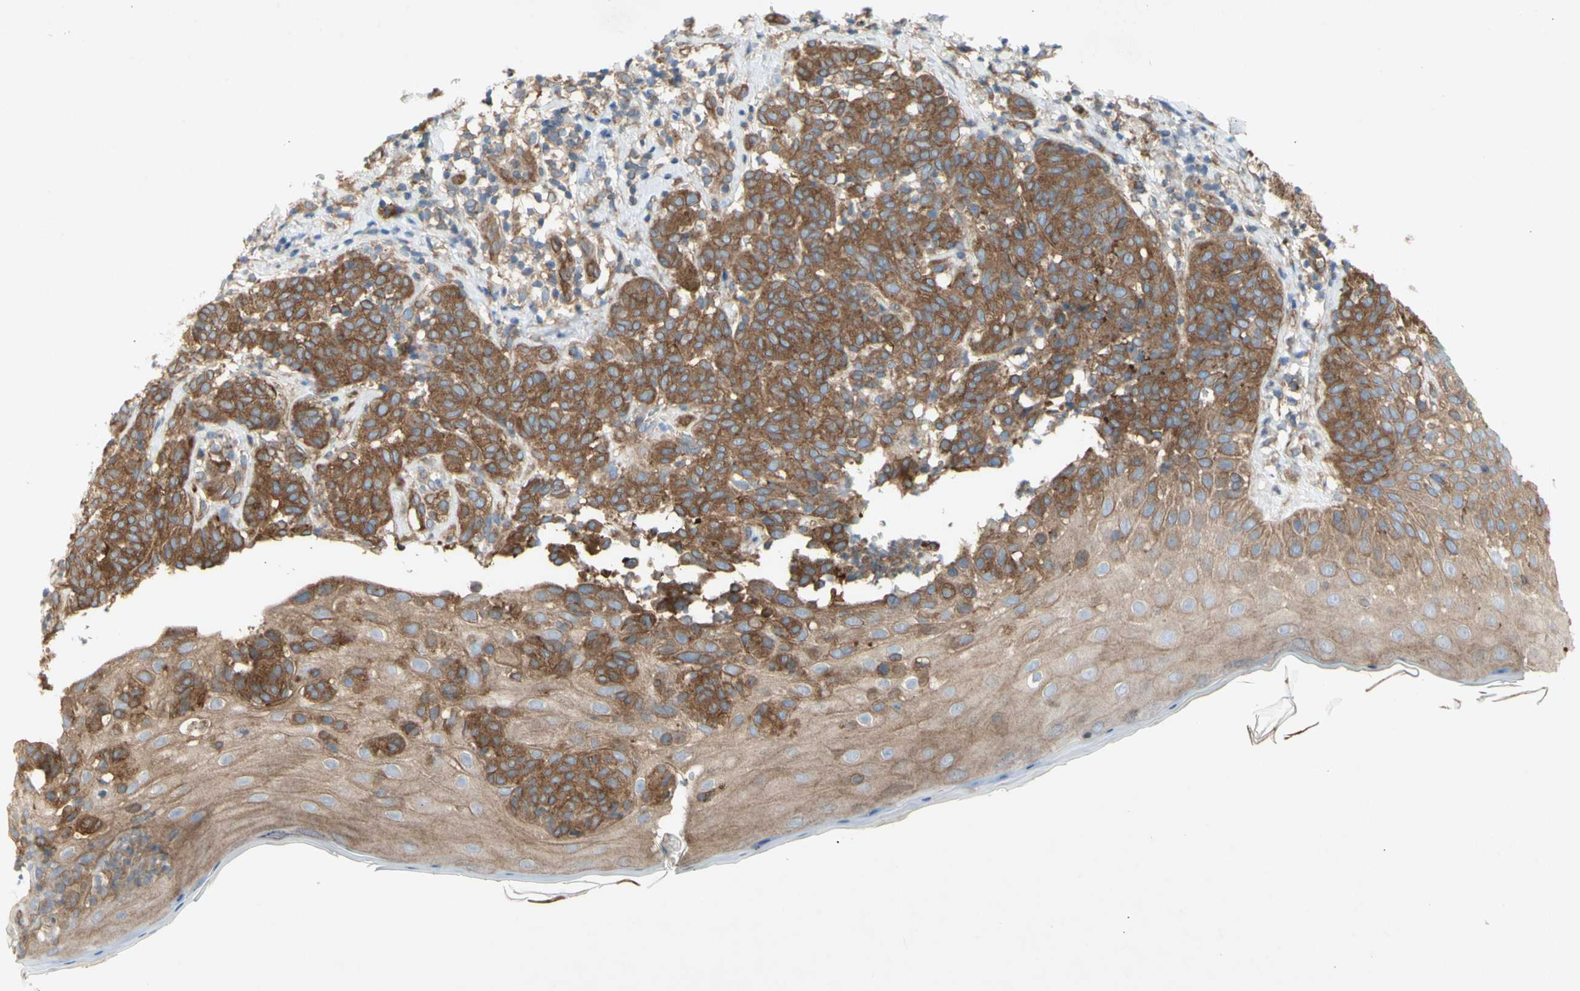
{"staining": {"intensity": "strong", "quantity": ">75%", "location": "cytoplasmic/membranous"}, "tissue": "melanoma", "cell_type": "Tumor cells", "image_type": "cancer", "snomed": [{"axis": "morphology", "description": "Malignant melanoma, NOS"}, {"axis": "topography", "description": "Skin"}], "caption": "Immunohistochemical staining of malignant melanoma shows strong cytoplasmic/membranous protein positivity in approximately >75% of tumor cells.", "gene": "KLC1", "patient": {"sex": "male", "age": 64}}